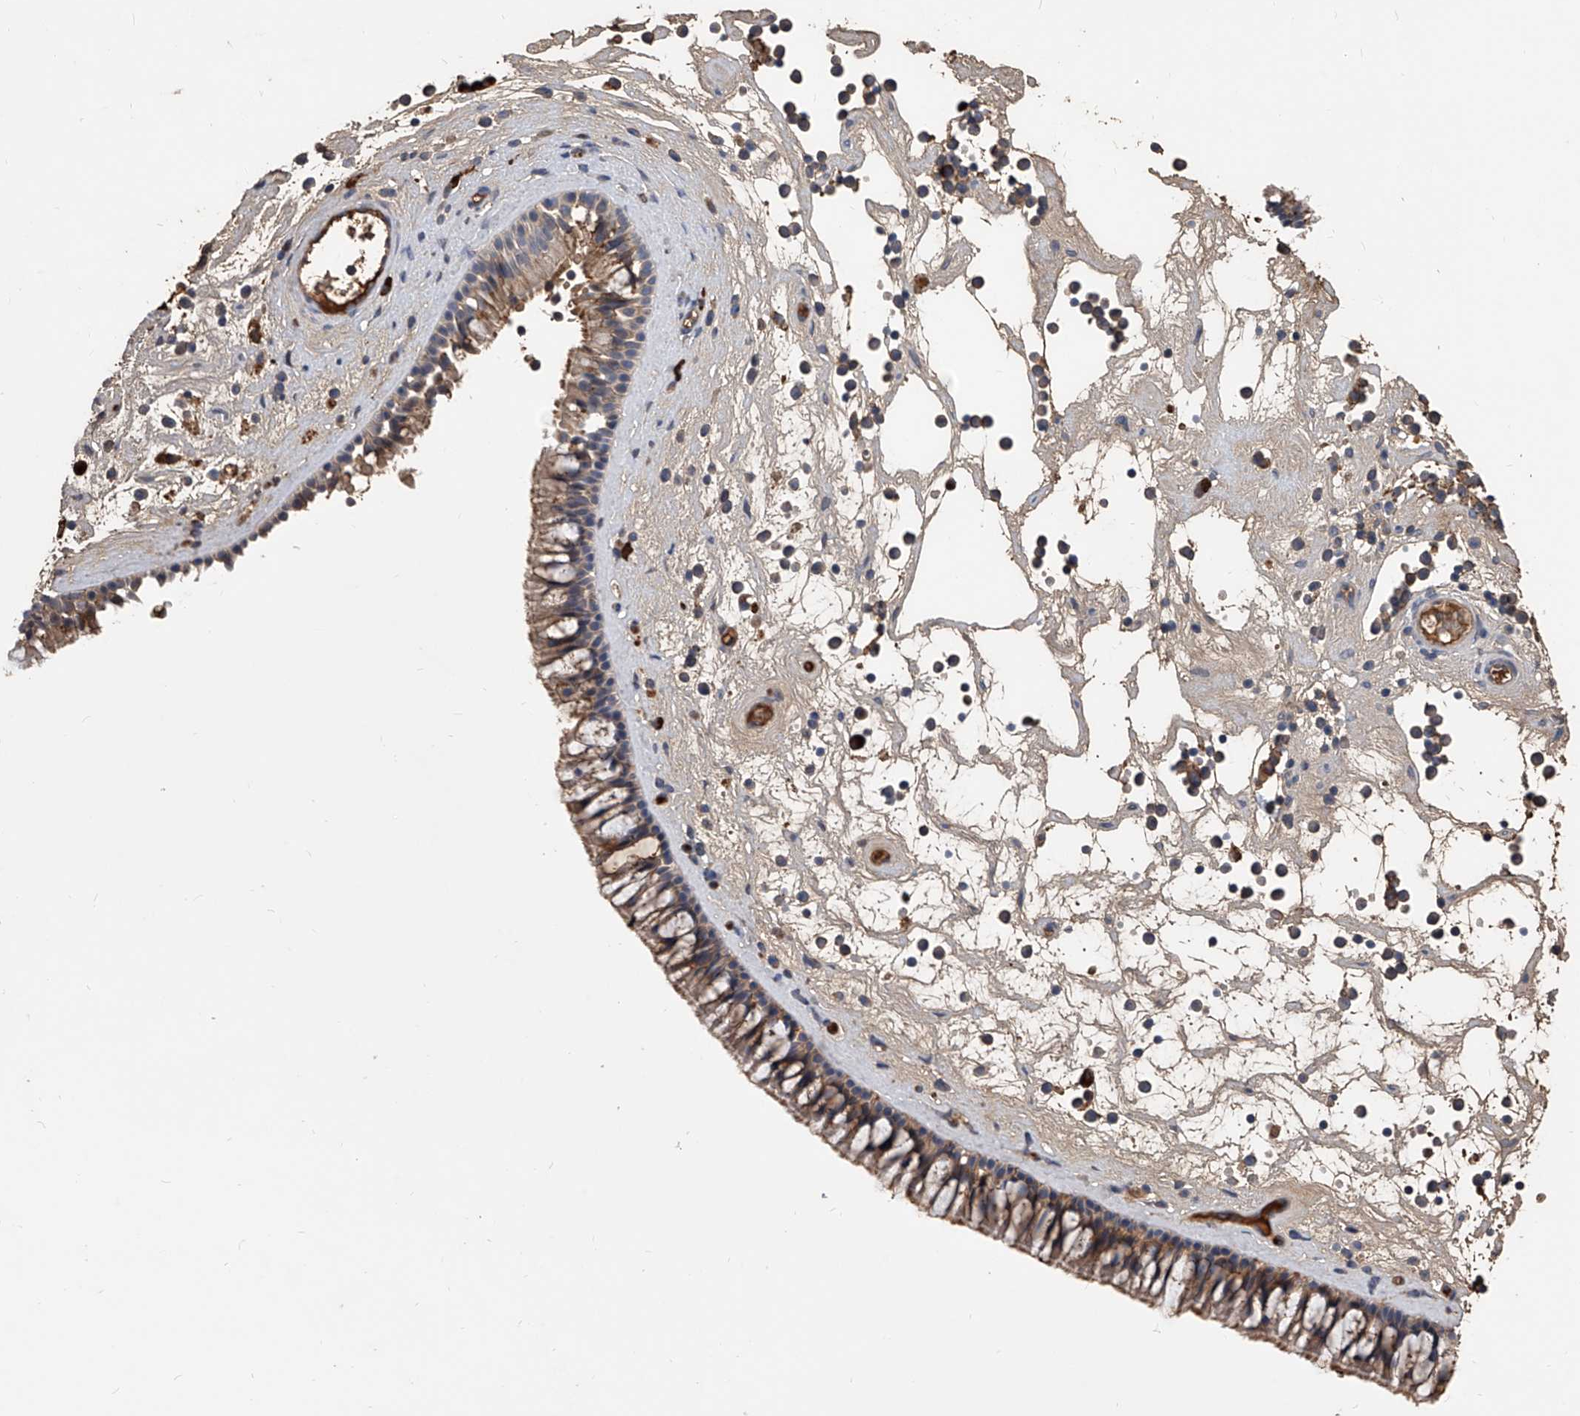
{"staining": {"intensity": "moderate", "quantity": "25%-75%", "location": "cytoplasmic/membranous"}, "tissue": "nasopharynx", "cell_type": "Respiratory epithelial cells", "image_type": "normal", "snomed": [{"axis": "morphology", "description": "Normal tissue, NOS"}, {"axis": "topography", "description": "Nasopharynx"}], "caption": "About 25%-75% of respiratory epithelial cells in unremarkable human nasopharynx reveal moderate cytoplasmic/membranous protein staining as visualized by brown immunohistochemical staining.", "gene": "ZNF25", "patient": {"sex": "male", "age": 64}}